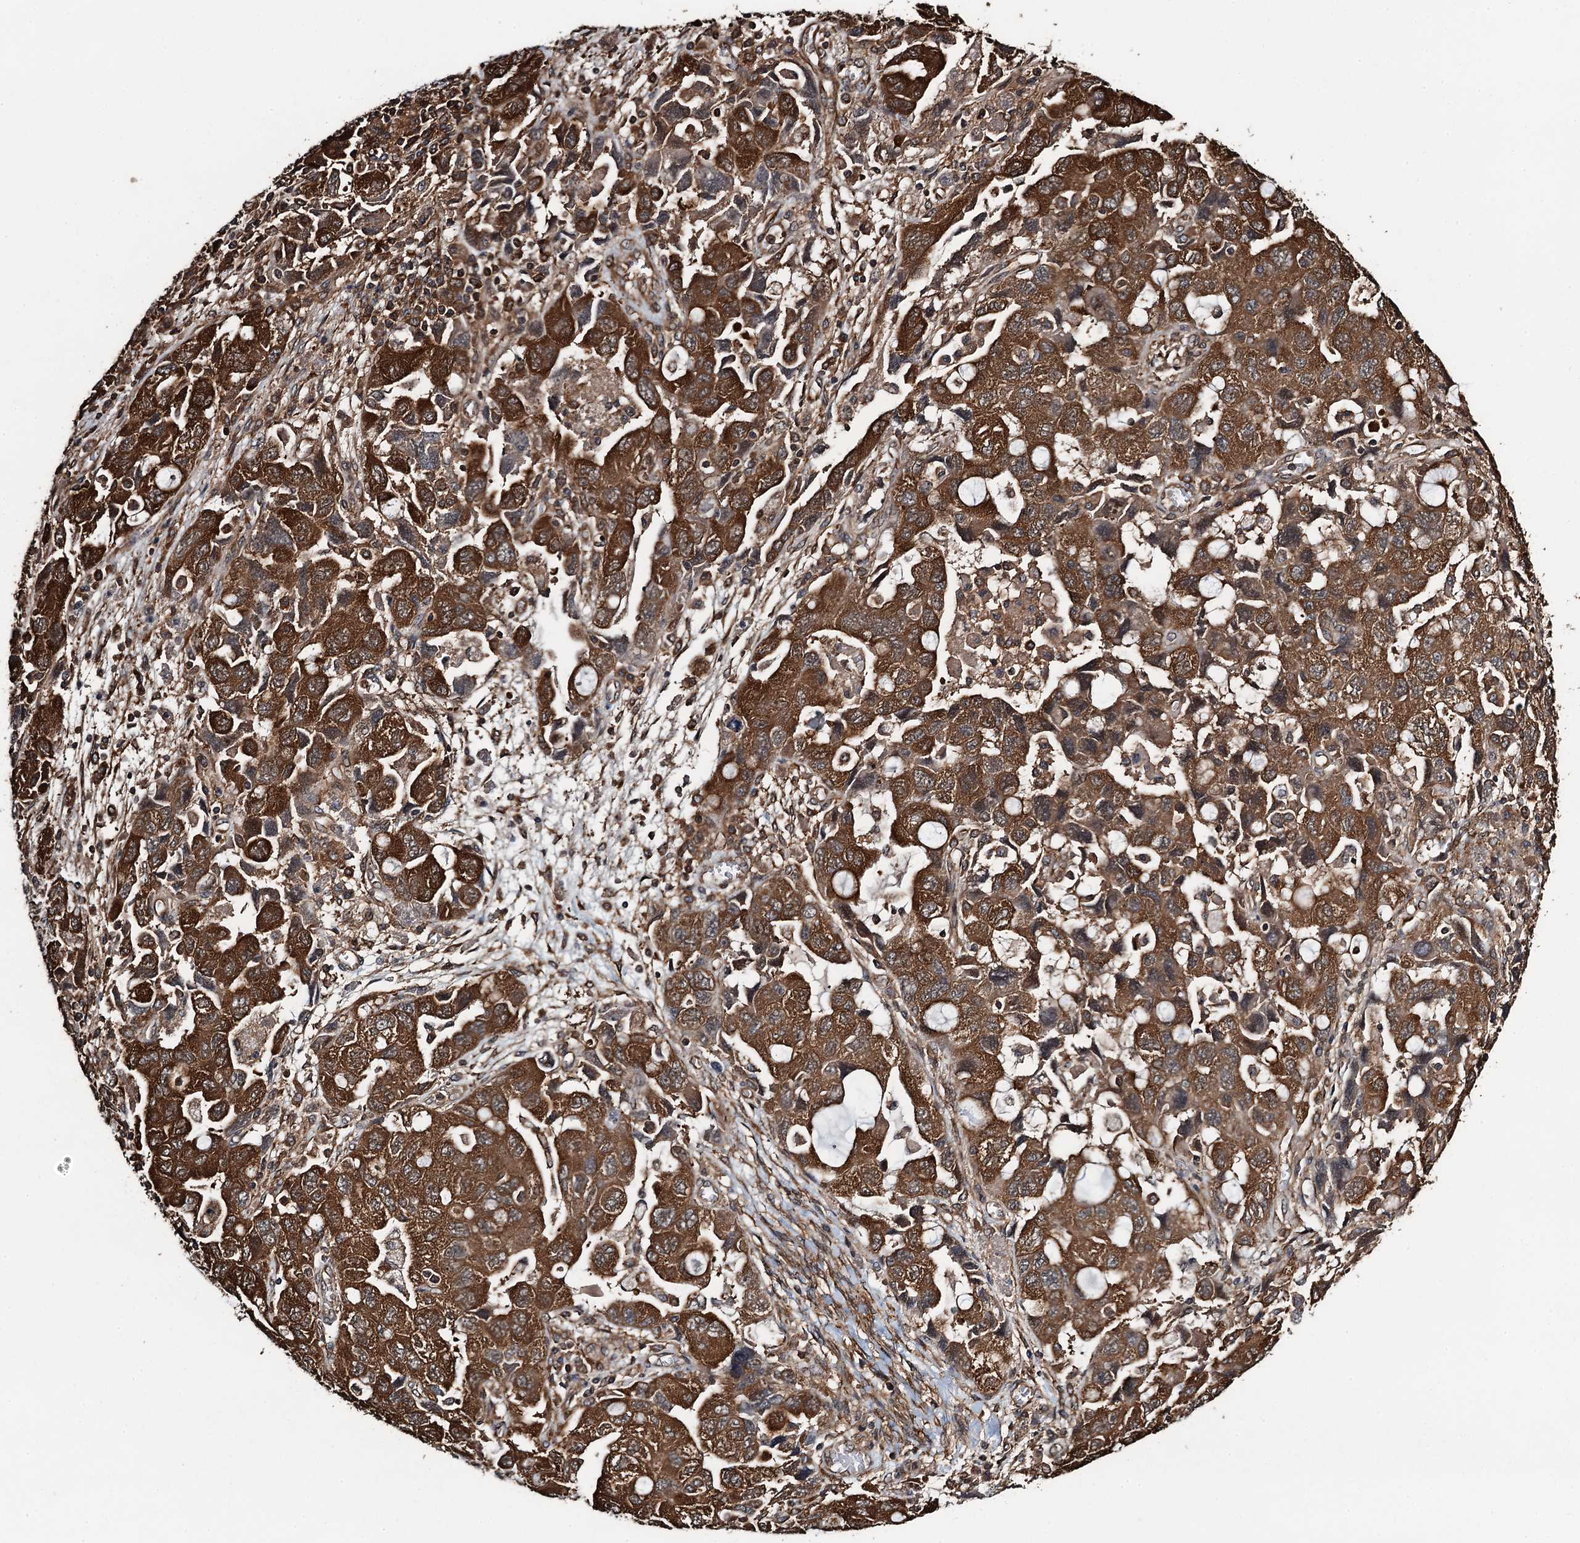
{"staining": {"intensity": "strong", "quantity": ">75%", "location": "cytoplasmic/membranous"}, "tissue": "ovarian cancer", "cell_type": "Tumor cells", "image_type": "cancer", "snomed": [{"axis": "morphology", "description": "Carcinoma, NOS"}, {"axis": "morphology", "description": "Cystadenocarcinoma, serous, NOS"}, {"axis": "topography", "description": "Ovary"}], "caption": "Approximately >75% of tumor cells in human ovarian carcinoma reveal strong cytoplasmic/membranous protein positivity as visualized by brown immunohistochemical staining.", "gene": "WHAMM", "patient": {"sex": "female", "age": 69}}